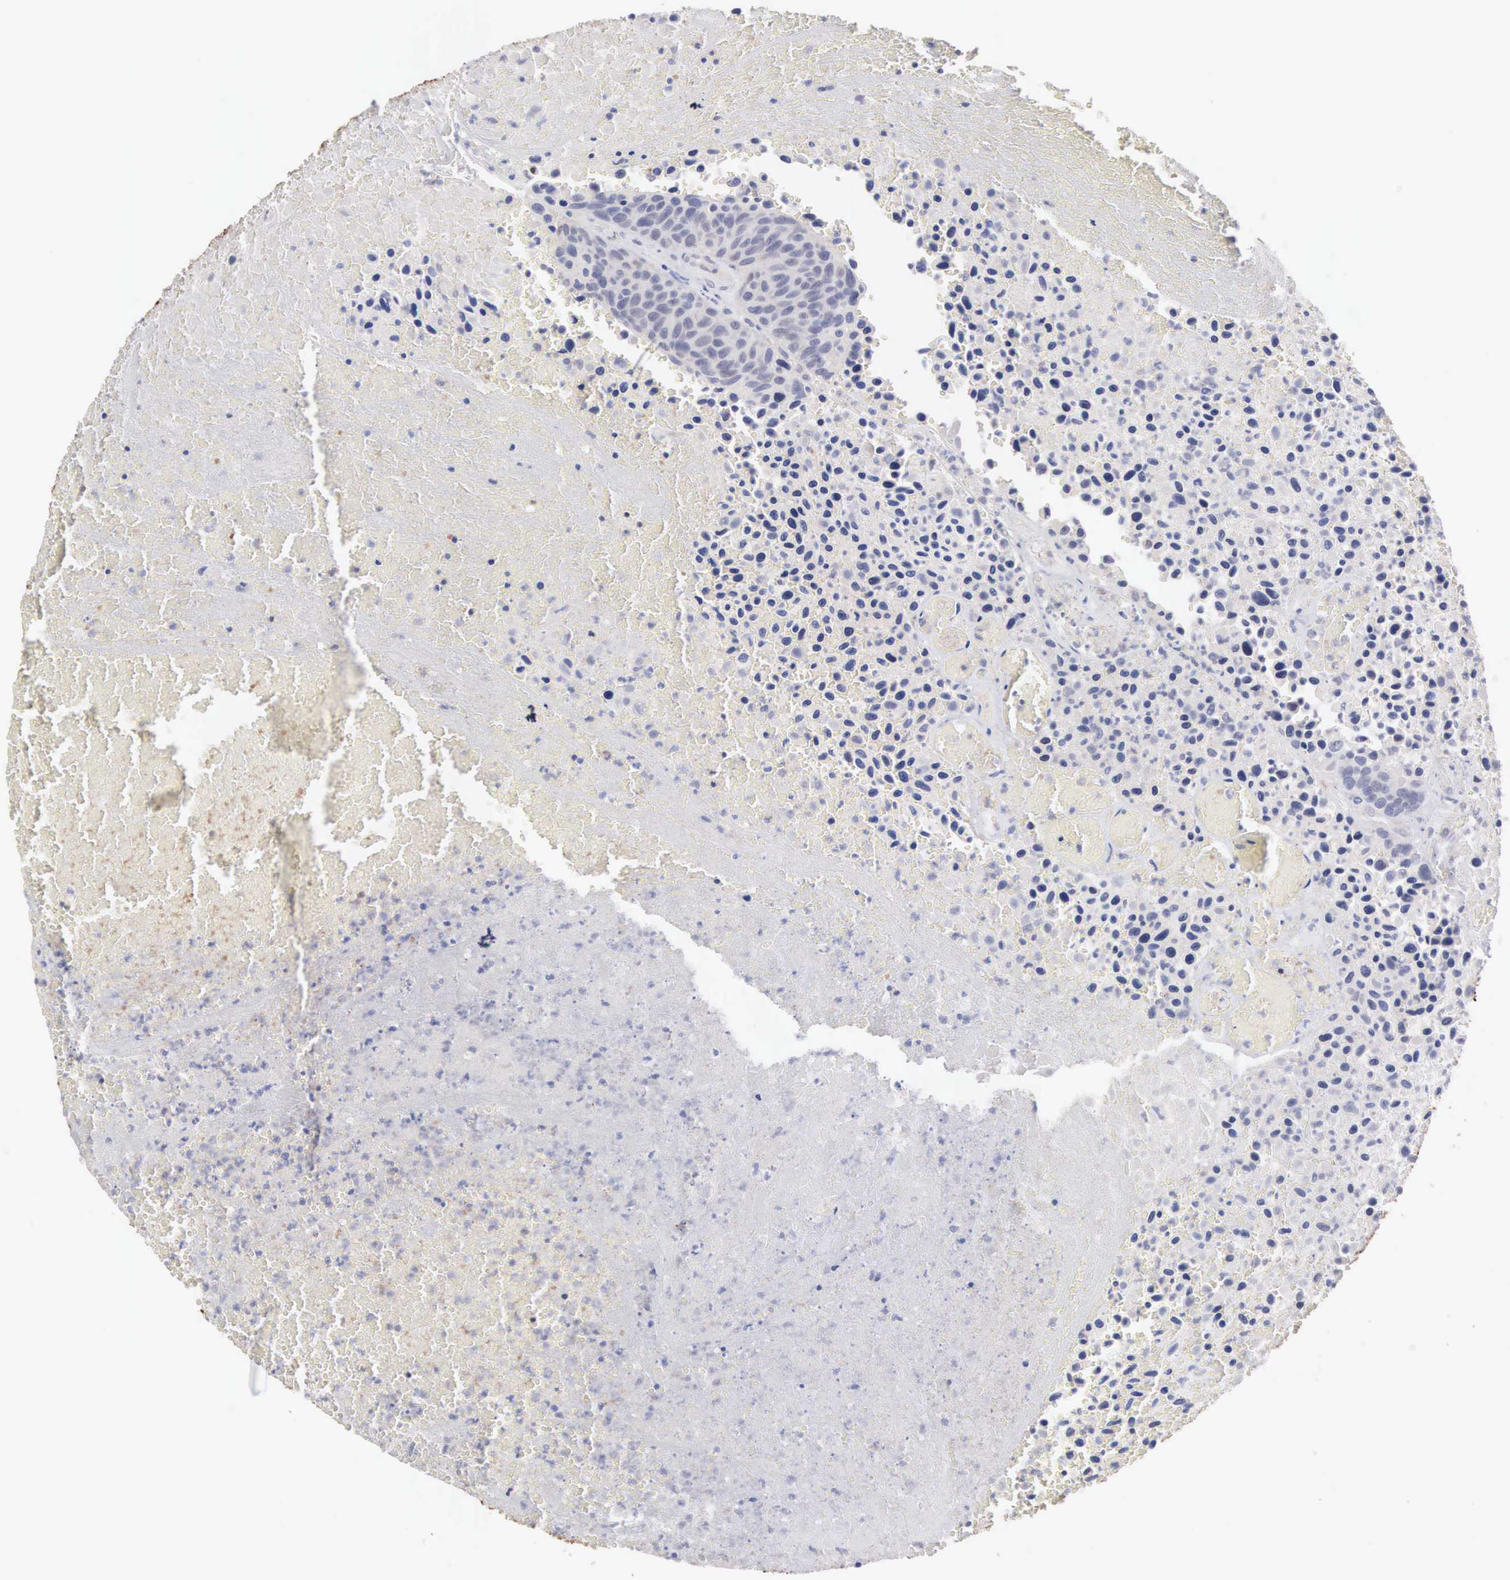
{"staining": {"intensity": "negative", "quantity": "none", "location": "none"}, "tissue": "urothelial cancer", "cell_type": "Tumor cells", "image_type": "cancer", "snomed": [{"axis": "morphology", "description": "Urothelial carcinoma, High grade"}, {"axis": "topography", "description": "Urinary bladder"}], "caption": "Human urothelial cancer stained for a protein using IHC demonstrates no staining in tumor cells.", "gene": "ACOT4", "patient": {"sex": "male", "age": 66}}